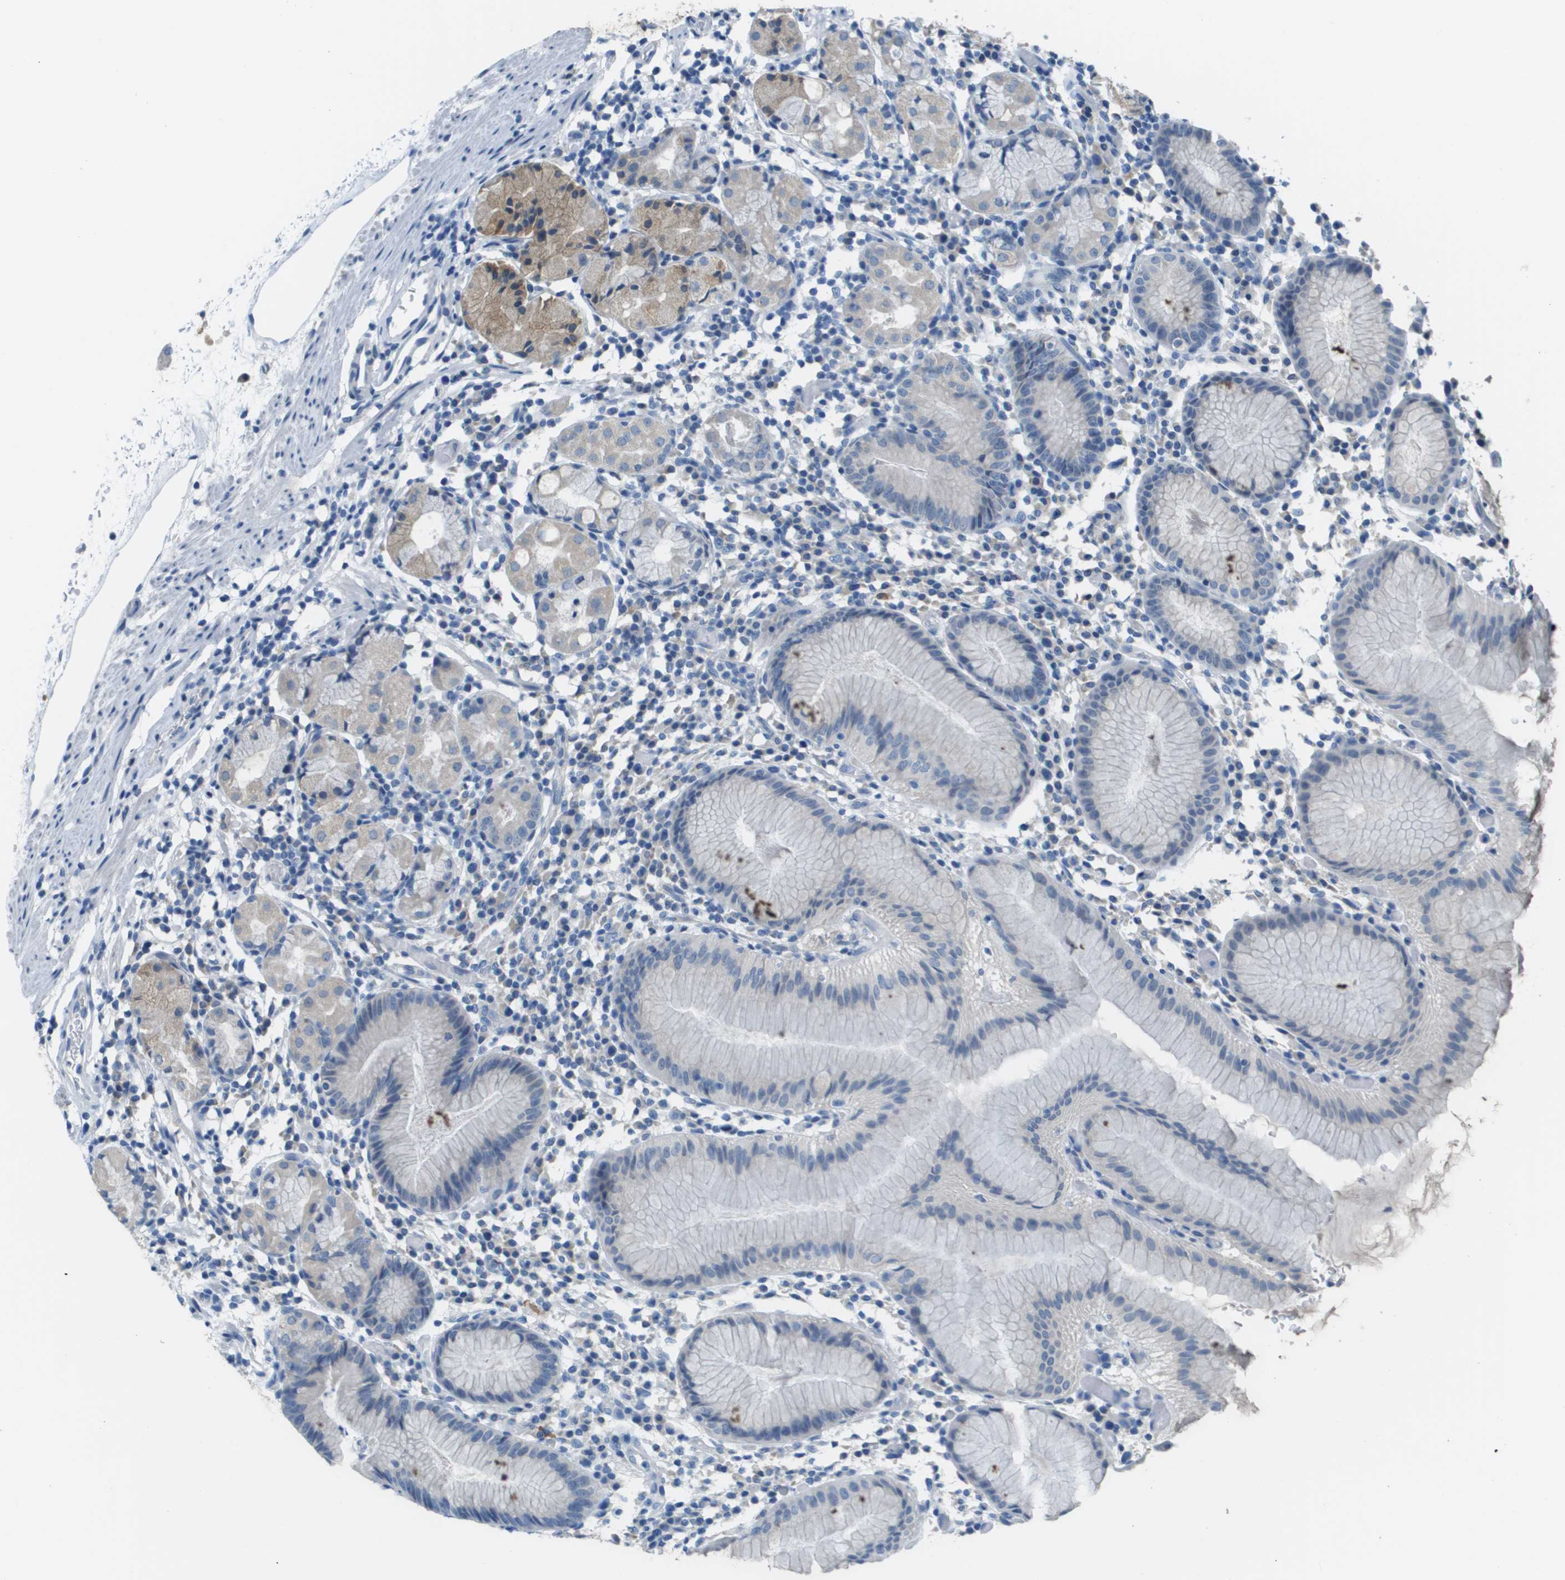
{"staining": {"intensity": "moderate", "quantity": "<25%", "location": "cytoplasmic/membranous"}, "tissue": "stomach", "cell_type": "Glandular cells", "image_type": "normal", "snomed": [{"axis": "morphology", "description": "Normal tissue, NOS"}, {"axis": "topography", "description": "Stomach"}, {"axis": "topography", "description": "Stomach, lower"}], "caption": "IHC image of unremarkable stomach: human stomach stained using immunohistochemistry (IHC) shows low levels of moderate protein expression localized specifically in the cytoplasmic/membranous of glandular cells, appearing as a cytoplasmic/membranous brown color.", "gene": "PTGDR2", "patient": {"sex": "female", "age": 75}}